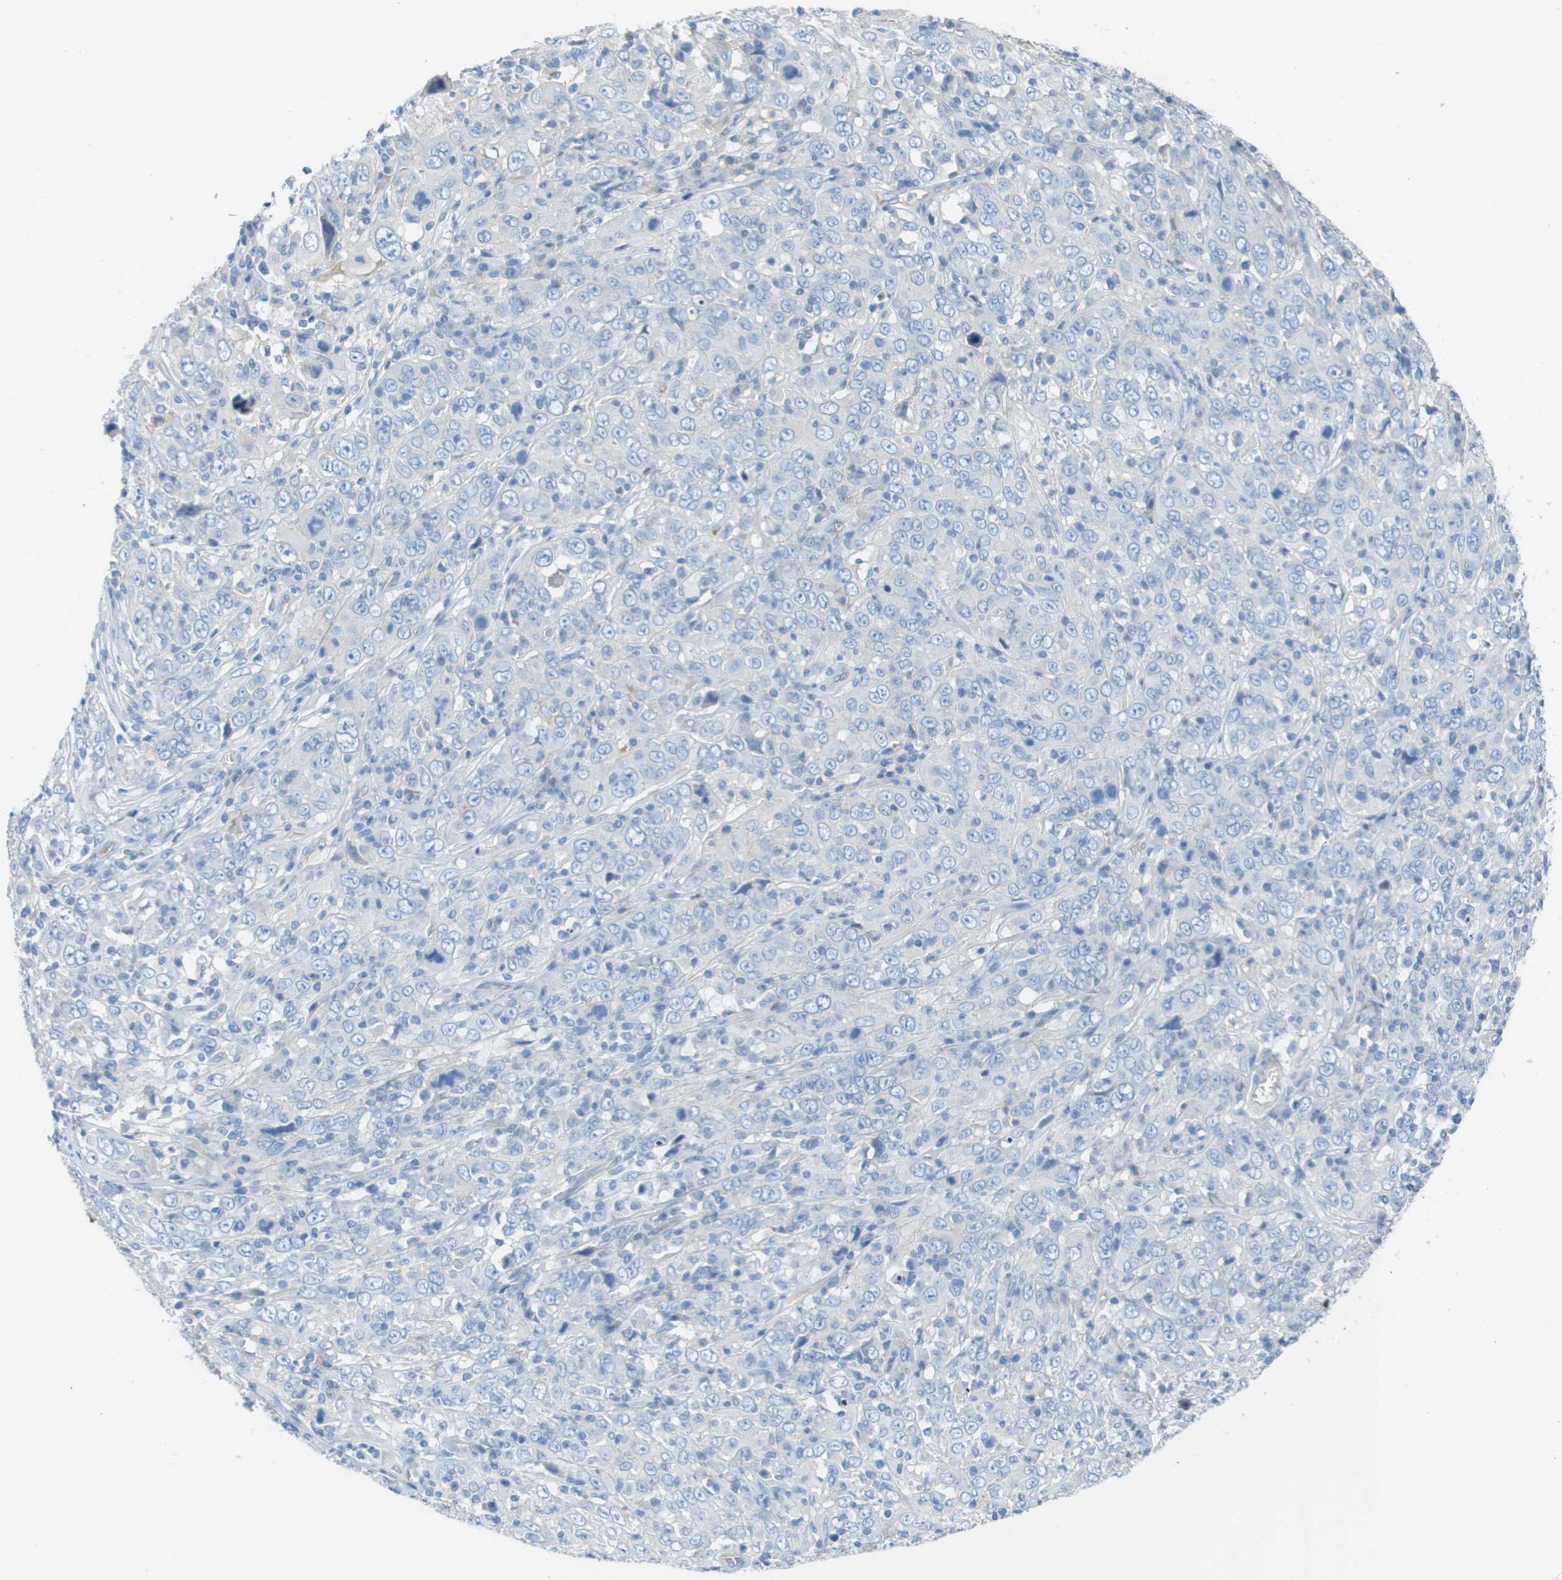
{"staining": {"intensity": "negative", "quantity": "none", "location": "none"}, "tissue": "cervical cancer", "cell_type": "Tumor cells", "image_type": "cancer", "snomed": [{"axis": "morphology", "description": "Squamous cell carcinoma, NOS"}, {"axis": "topography", "description": "Cervix"}], "caption": "This is an immunohistochemistry photomicrograph of cervical squamous cell carcinoma. There is no staining in tumor cells.", "gene": "CD46", "patient": {"sex": "female", "age": 46}}